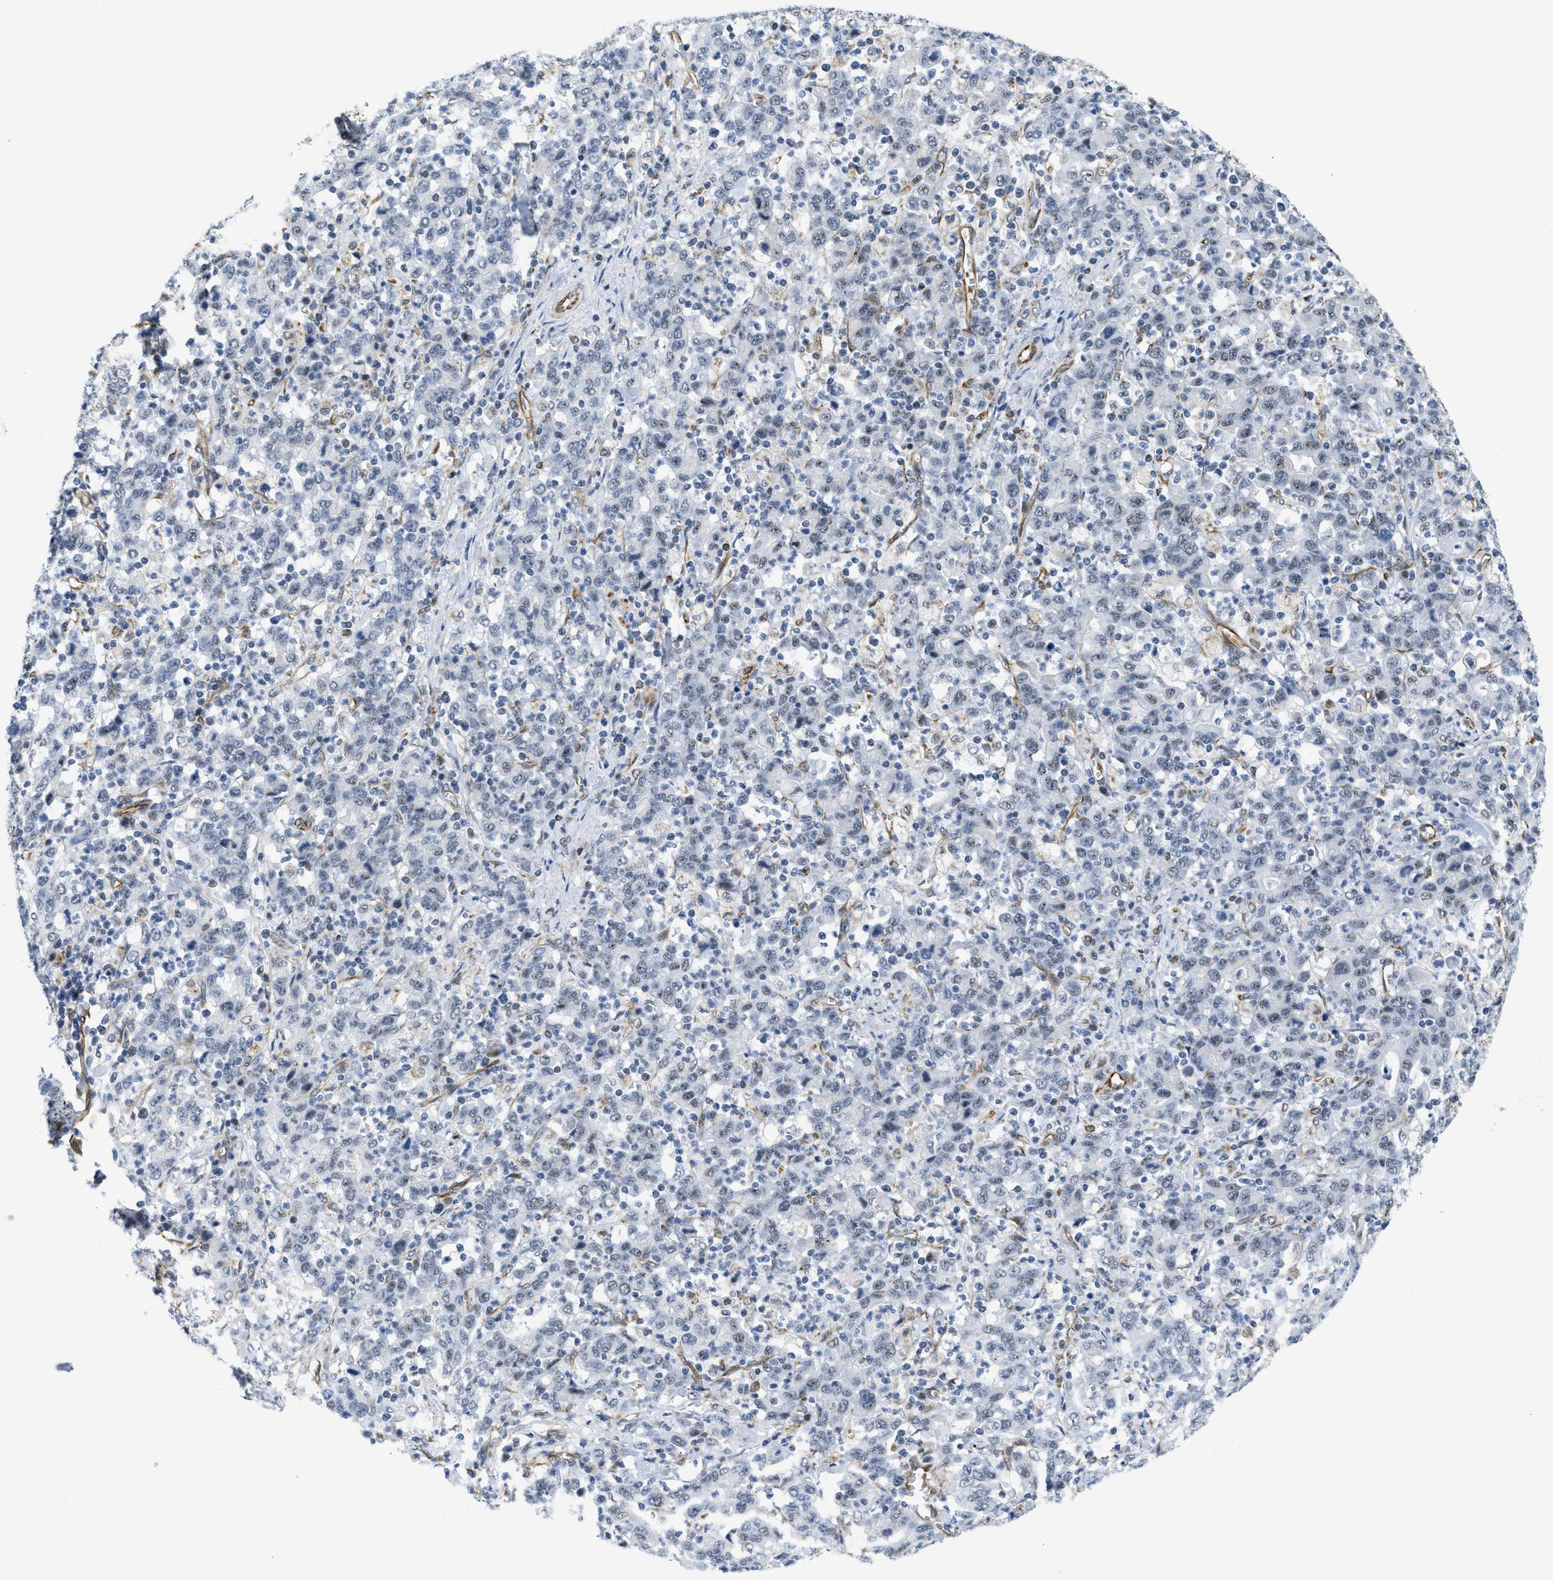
{"staining": {"intensity": "weak", "quantity": "<25%", "location": "nuclear"}, "tissue": "stomach cancer", "cell_type": "Tumor cells", "image_type": "cancer", "snomed": [{"axis": "morphology", "description": "Adenocarcinoma, NOS"}, {"axis": "topography", "description": "Stomach, upper"}], "caption": "Immunohistochemical staining of stomach cancer shows no significant staining in tumor cells. (Brightfield microscopy of DAB IHC at high magnification).", "gene": "LRRC8B", "patient": {"sex": "male", "age": 69}}